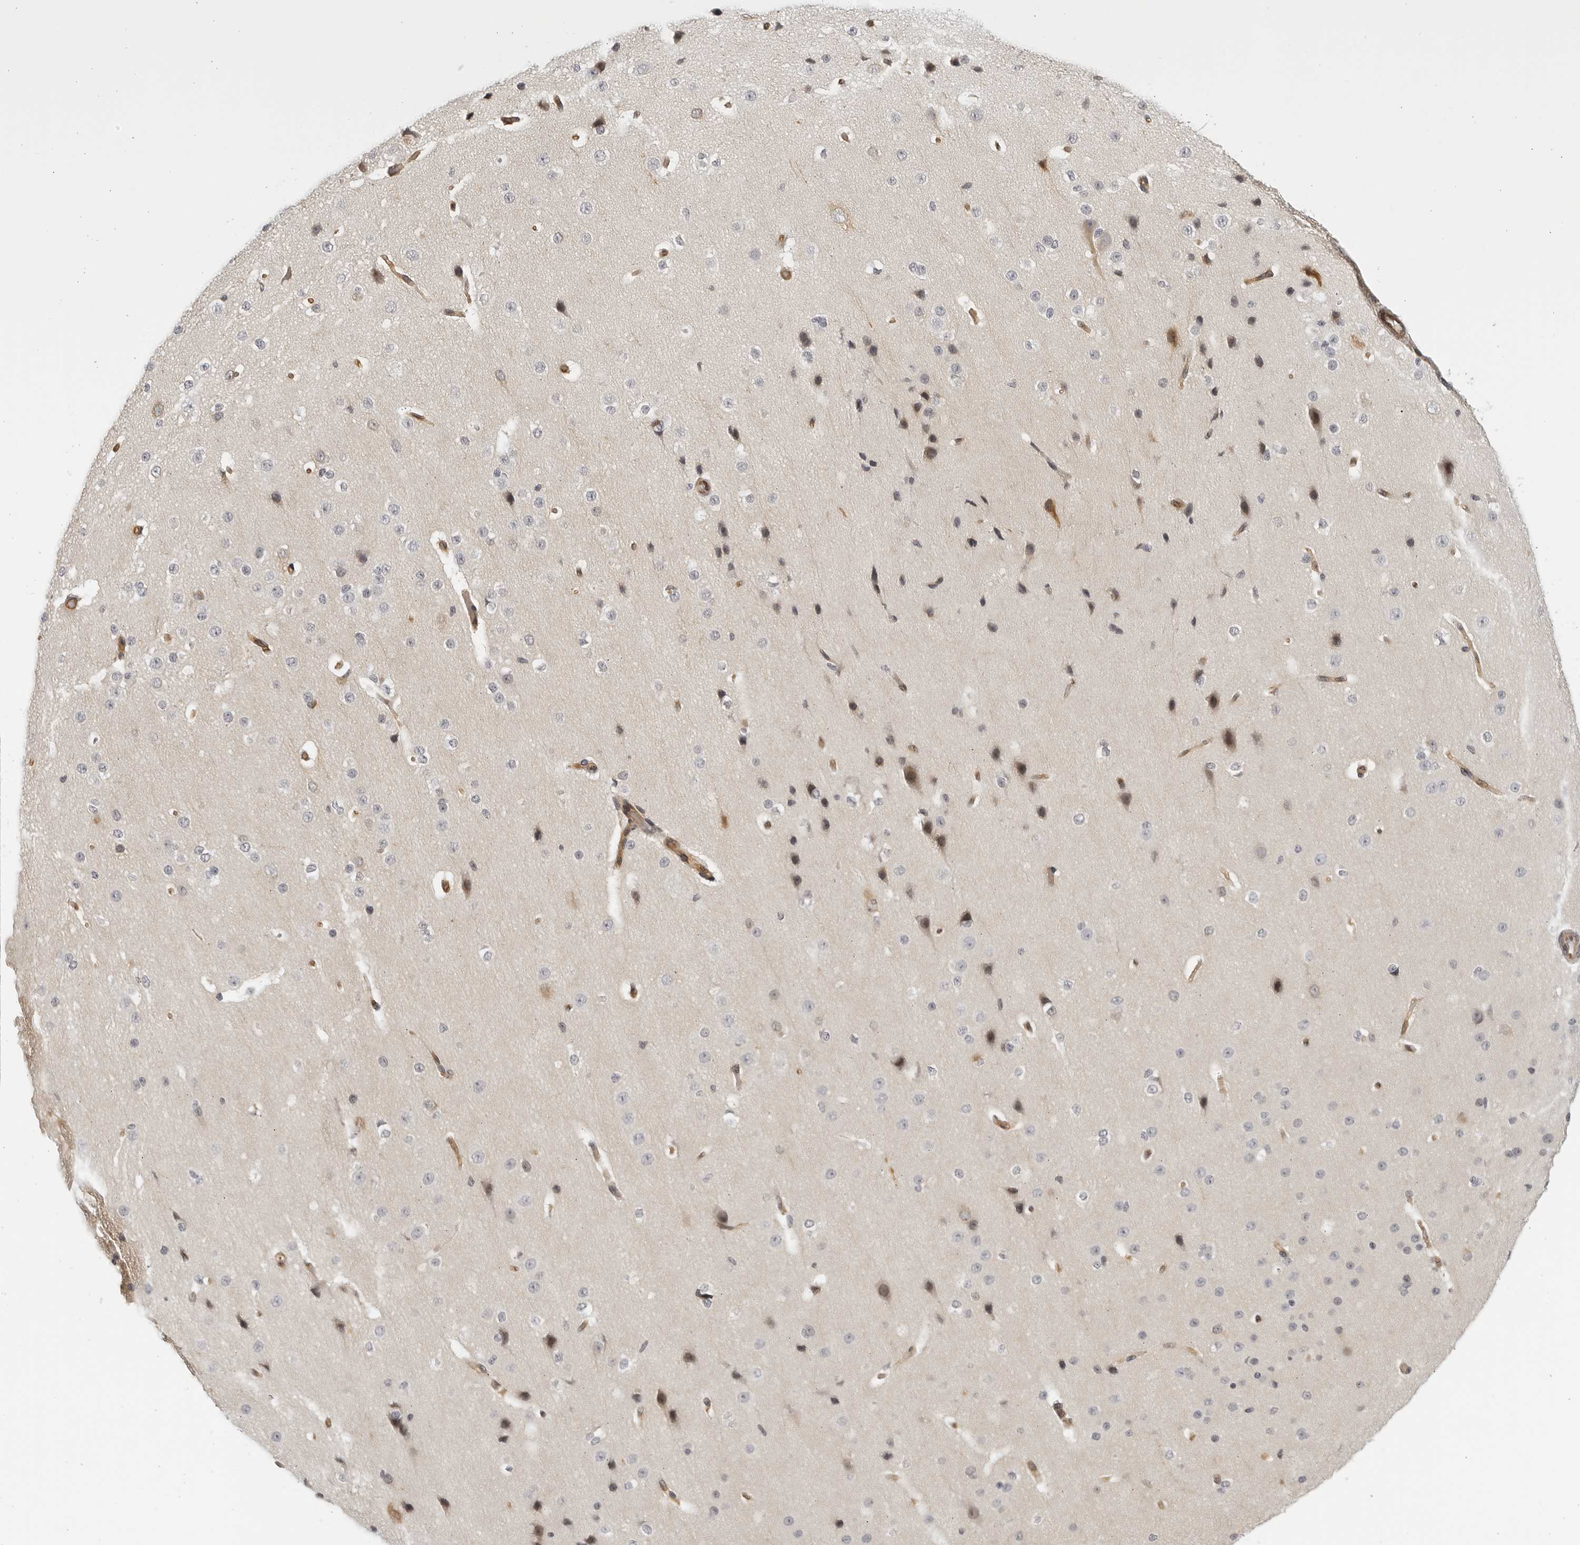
{"staining": {"intensity": "weak", "quantity": "<25%", "location": "cytoplasmic/membranous"}, "tissue": "cerebral cortex", "cell_type": "Endothelial cells", "image_type": "normal", "snomed": [{"axis": "morphology", "description": "Normal tissue, NOS"}, {"axis": "morphology", "description": "Developmental malformation"}, {"axis": "topography", "description": "Cerebral cortex"}], "caption": "Endothelial cells show no significant protein expression in benign cerebral cortex. (DAB IHC, high magnification).", "gene": "SERTAD4", "patient": {"sex": "female", "age": 30}}